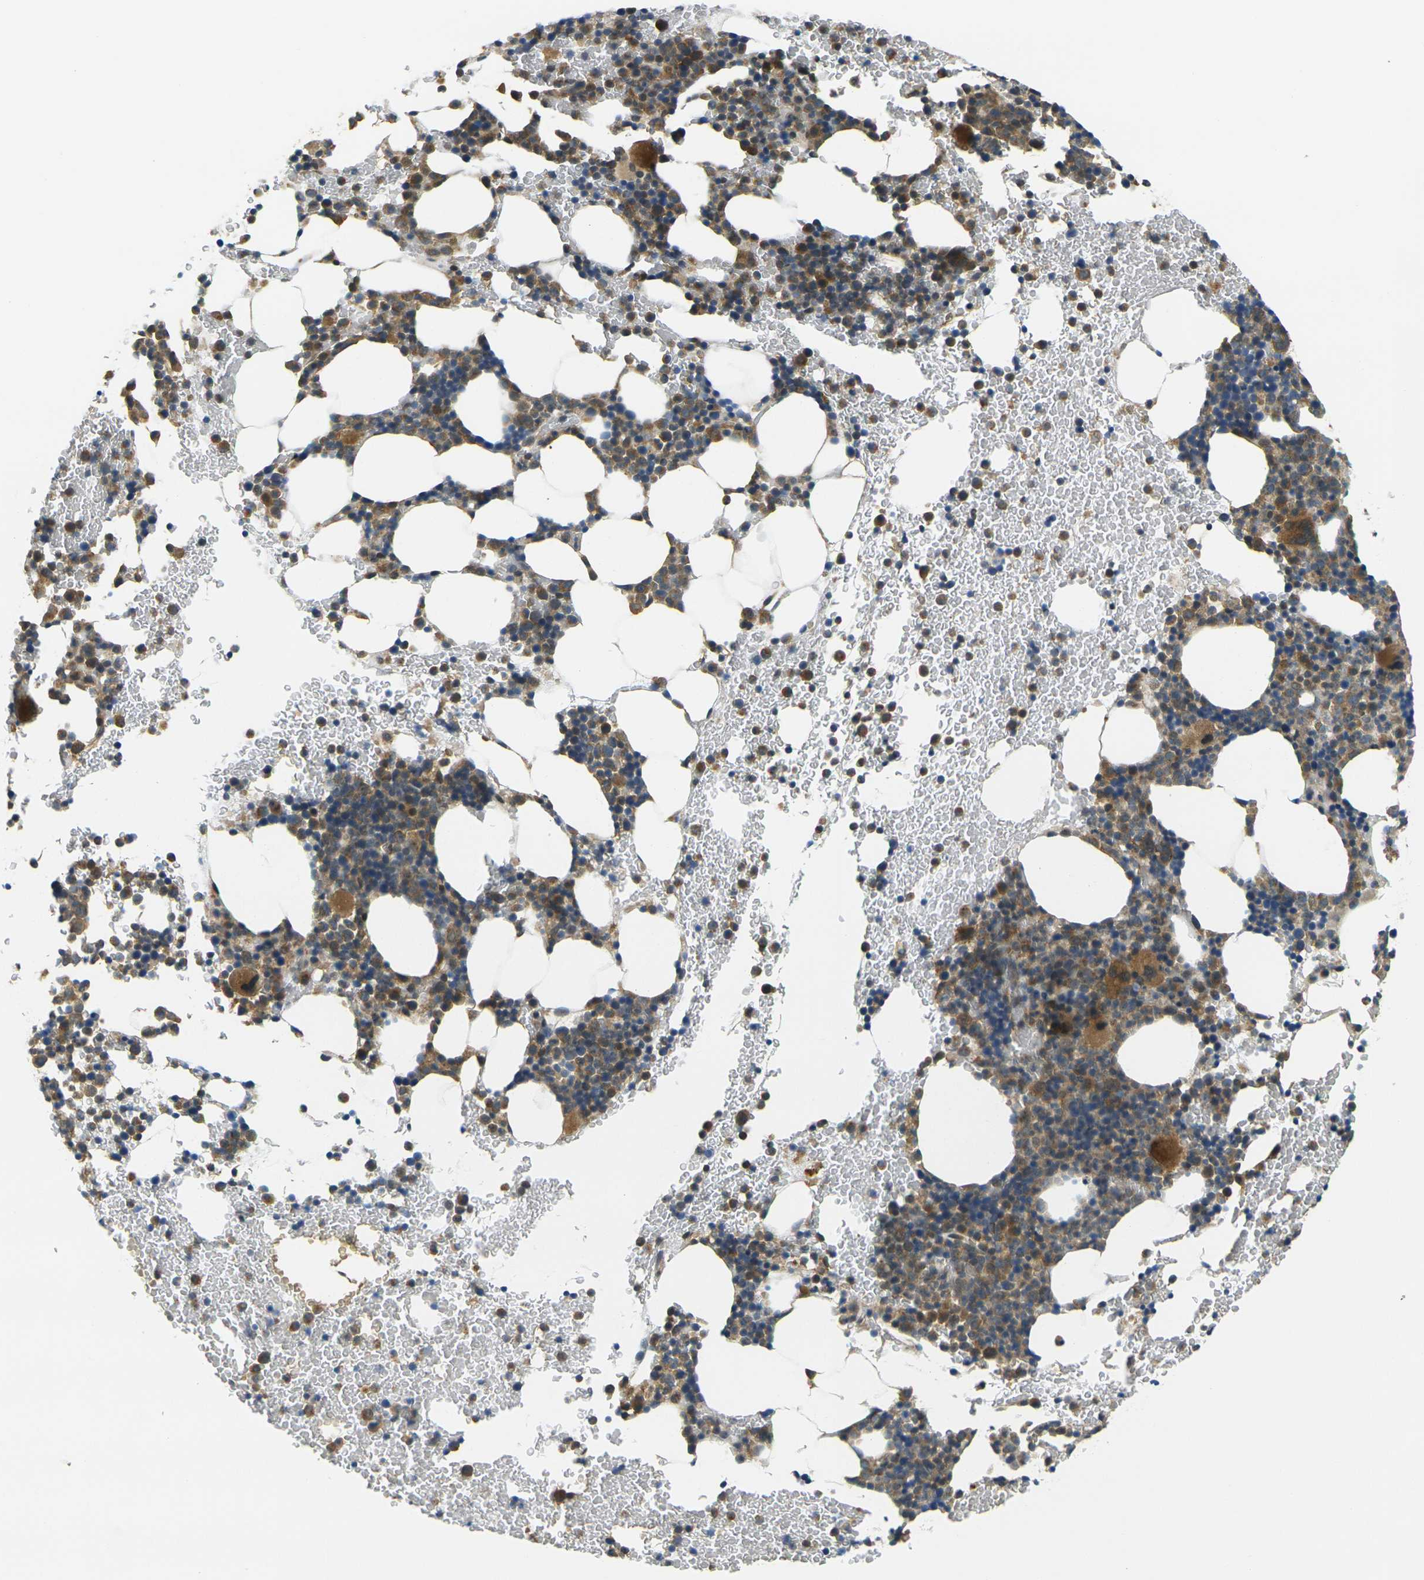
{"staining": {"intensity": "moderate", "quantity": ">75%", "location": "cytoplasmic/membranous"}, "tissue": "bone marrow", "cell_type": "Hematopoietic cells", "image_type": "normal", "snomed": [{"axis": "morphology", "description": "Normal tissue, NOS"}, {"axis": "morphology", "description": "Inflammation, NOS"}, {"axis": "topography", "description": "Bone marrow"}], "caption": "Bone marrow stained with IHC reveals moderate cytoplasmic/membranous positivity in approximately >75% of hematopoietic cells. The protein is stained brown, and the nuclei are stained in blue (DAB (3,3'-diaminobenzidine) IHC with brightfield microscopy, high magnification).", "gene": "KCTD10", "patient": {"sex": "female", "age": 70}}